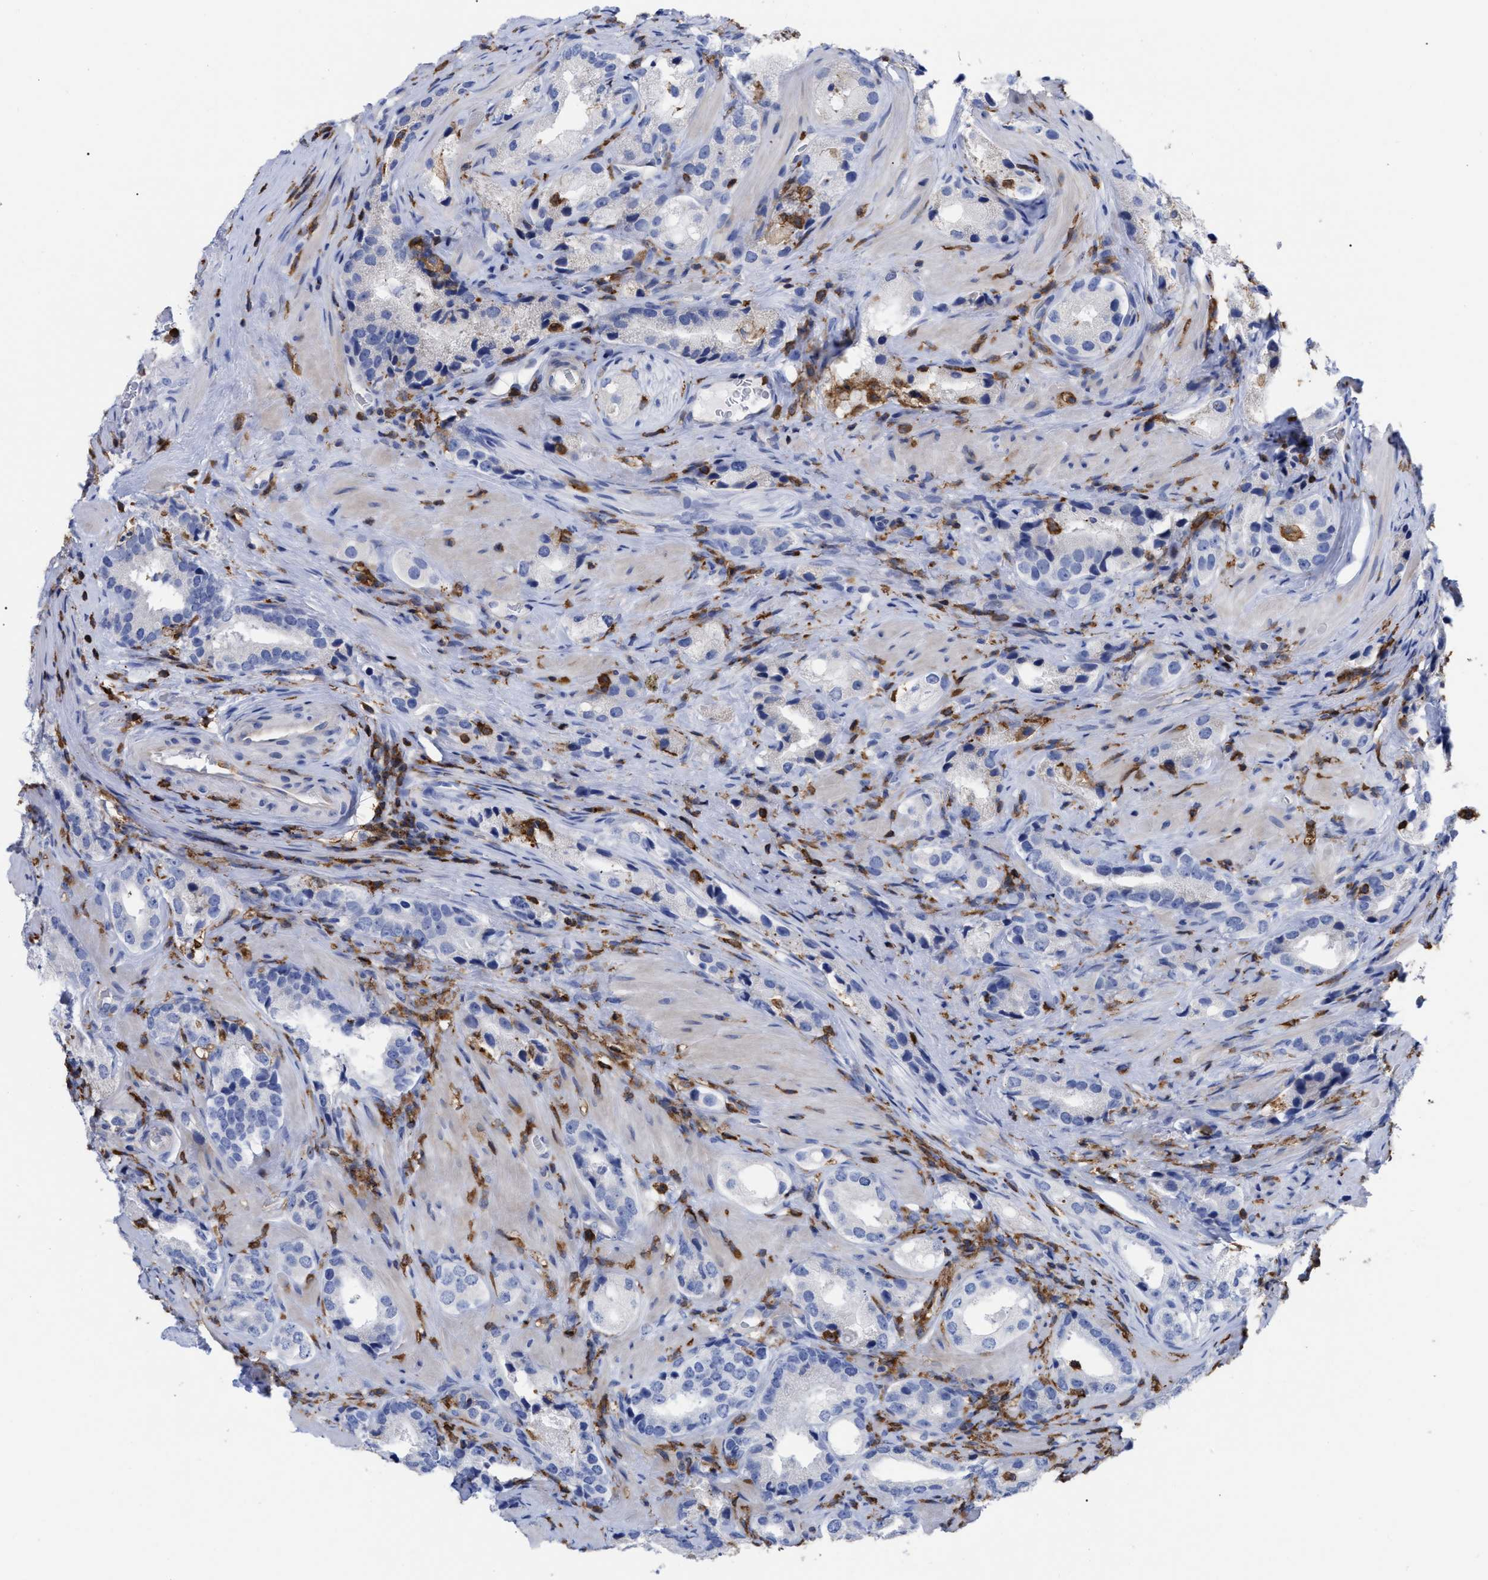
{"staining": {"intensity": "negative", "quantity": "none", "location": "none"}, "tissue": "prostate cancer", "cell_type": "Tumor cells", "image_type": "cancer", "snomed": [{"axis": "morphology", "description": "Adenocarcinoma, High grade"}, {"axis": "topography", "description": "Prostate"}], "caption": "Tumor cells are negative for brown protein staining in prostate cancer (adenocarcinoma (high-grade)).", "gene": "HCLS1", "patient": {"sex": "male", "age": 63}}